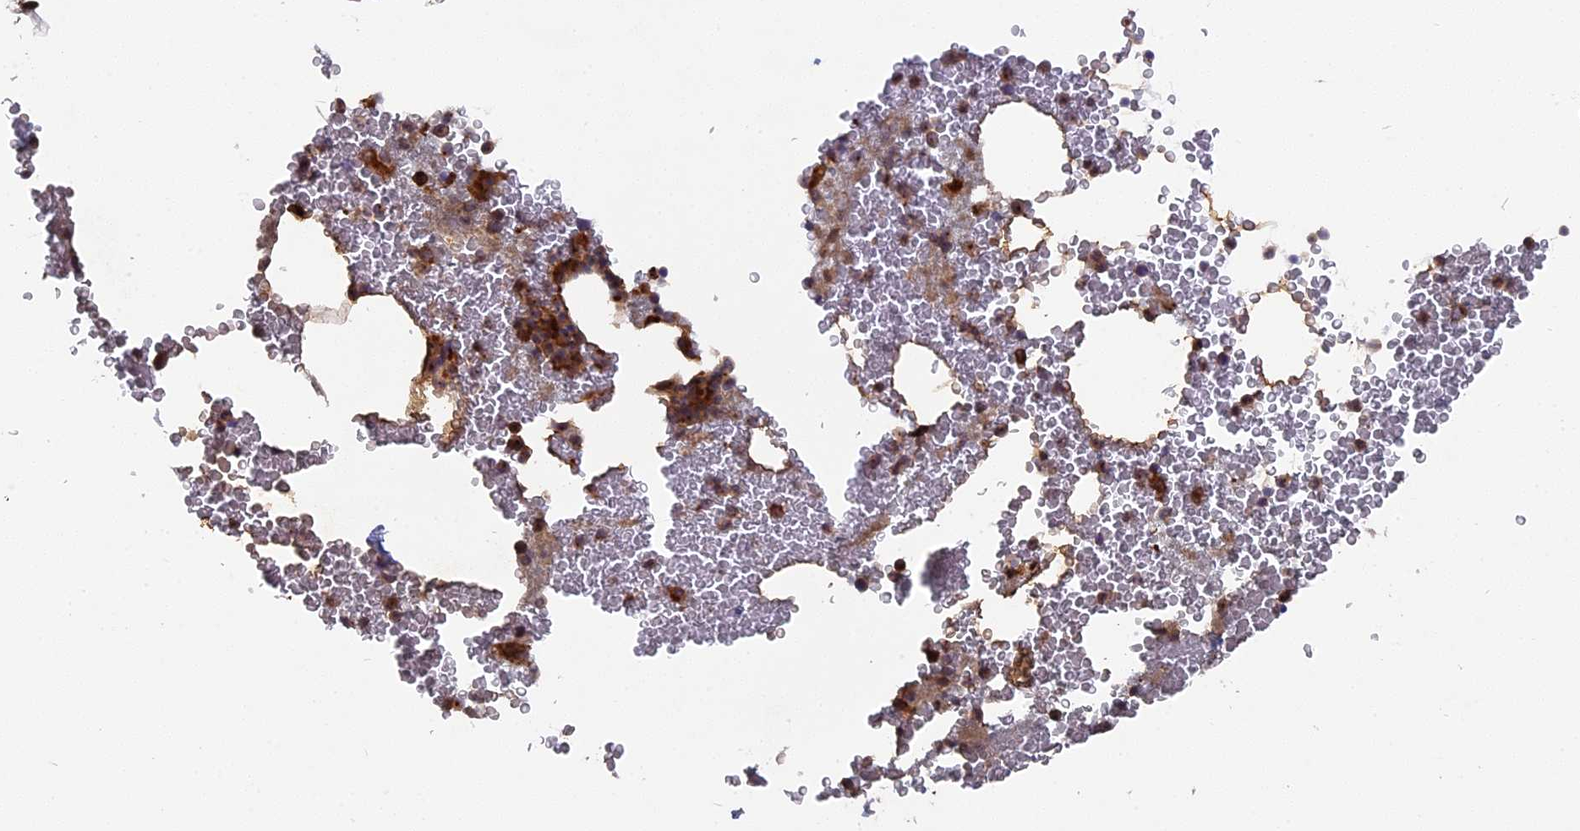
{"staining": {"intensity": "moderate", "quantity": "25%-75%", "location": "cytoplasmic/membranous"}, "tissue": "bone marrow", "cell_type": "Hematopoietic cells", "image_type": "normal", "snomed": [{"axis": "morphology", "description": "Normal tissue, NOS"}, {"axis": "morphology", "description": "Inflammation, NOS"}, {"axis": "topography", "description": "Bone marrow"}], "caption": "IHC image of benign bone marrow: human bone marrow stained using immunohistochemistry reveals medium levels of moderate protein expression localized specifically in the cytoplasmic/membranous of hematopoietic cells, appearing as a cytoplasmic/membranous brown color.", "gene": "TELO2", "patient": {"sex": "female", "age": 78}}